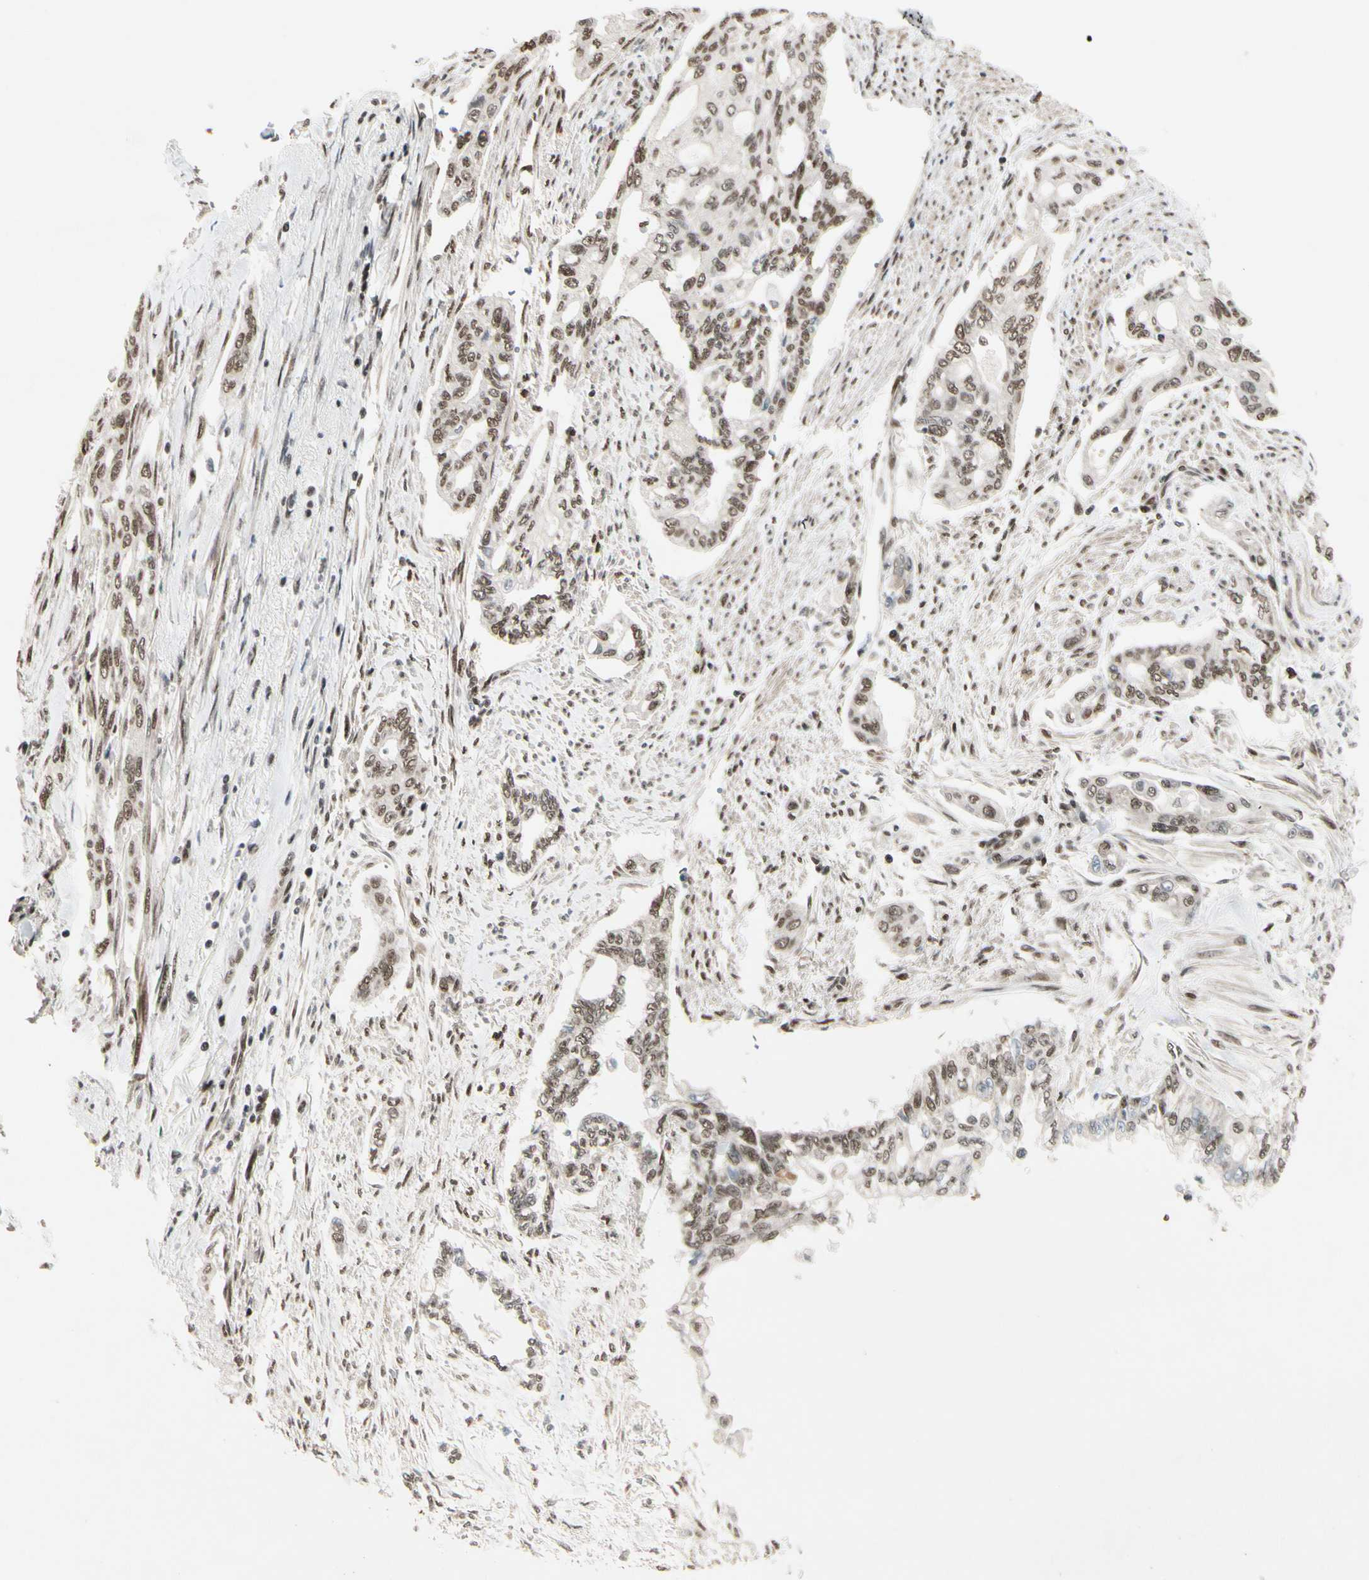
{"staining": {"intensity": "moderate", "quantity": ">75%", "location": "nuclear"}, "tissue": "pancreatic cancer", "cell_type": "Tumor cells", "image_type": "cancer", "snomed": [{"axis": "morphology", "description": "Normal tissue, NOS"}, {"axis": "topography", "description": "Pancreas"}], "caption": "There is medium levels of moderate nuclear staining in tumor cells of pancreatic cancer, as demonstrated by immunohistochemical staining (brown color).", "gene": "CHAMP1", "patient": {"sex": "male", "age": 42}}